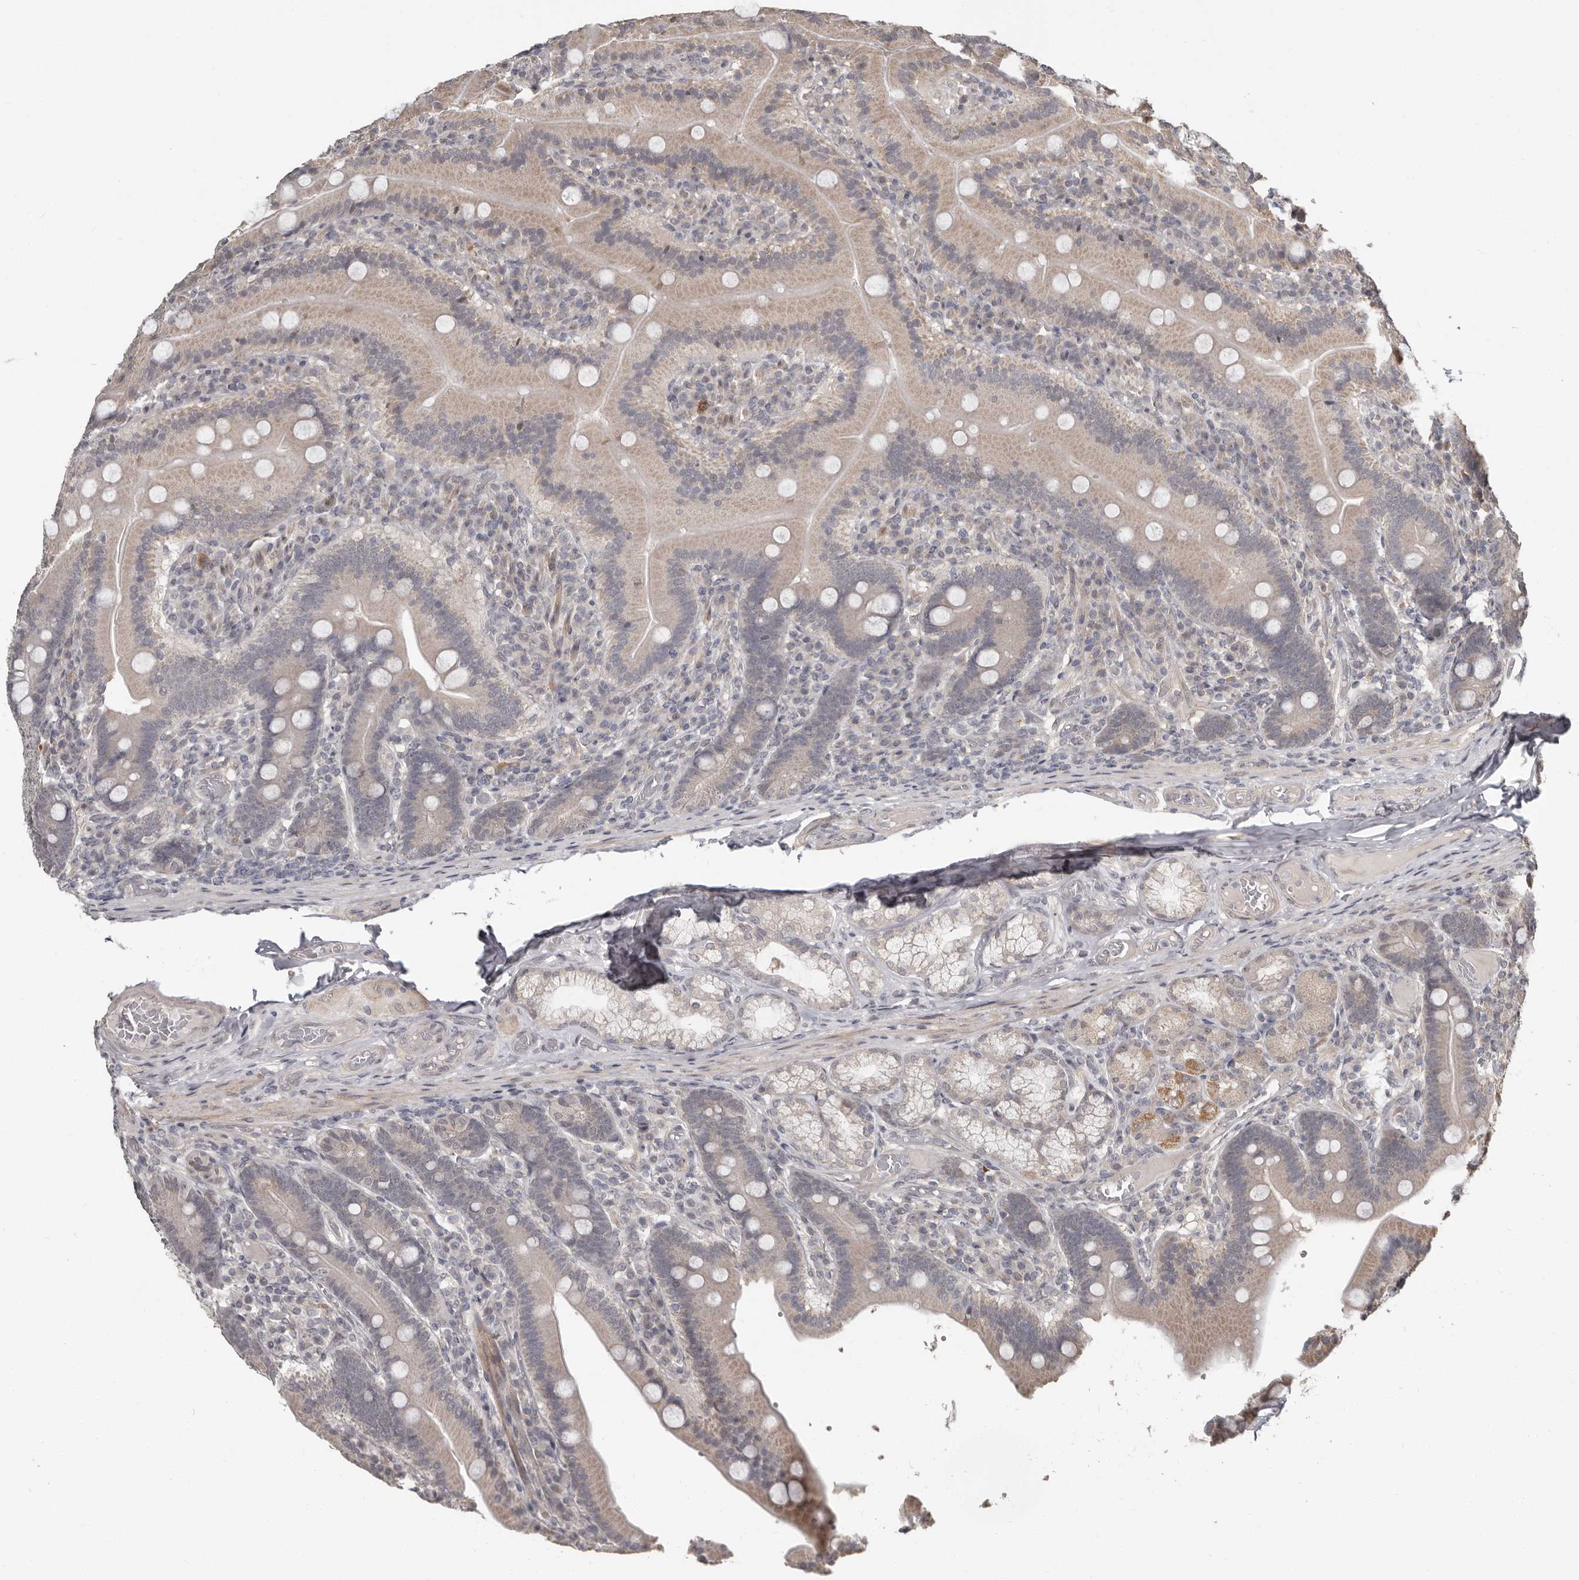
{"staining": {"intensity": "weak", "quantity": "25%-75%", "location": "cytoplasmic/membranous"}, "tissue": "duodenum", "cell_type": "Glandular cells", "image_type": "normal", "snomed": [{"axis": "morphology", "description": "Normal tissue, NOS"}, {"axis": "topography", "description": "Duodenum"}], "caption": "Immunohistochemistry (IHC) staining of normal duodenum, which demonstrates low levels of weak cytoplasmic/membranous staining in approximately 25%-75% of glandular cells indicating weak cytoplasmic/membranous protein positivity. The staining was performed using DAB (3,3'-diaminobenzidine) (brown) for protein detection and nuclei were counterstained in hematoxylin (blue).", "gene": "ZFP14", "patient": {"sex": "female", "age": 62}}